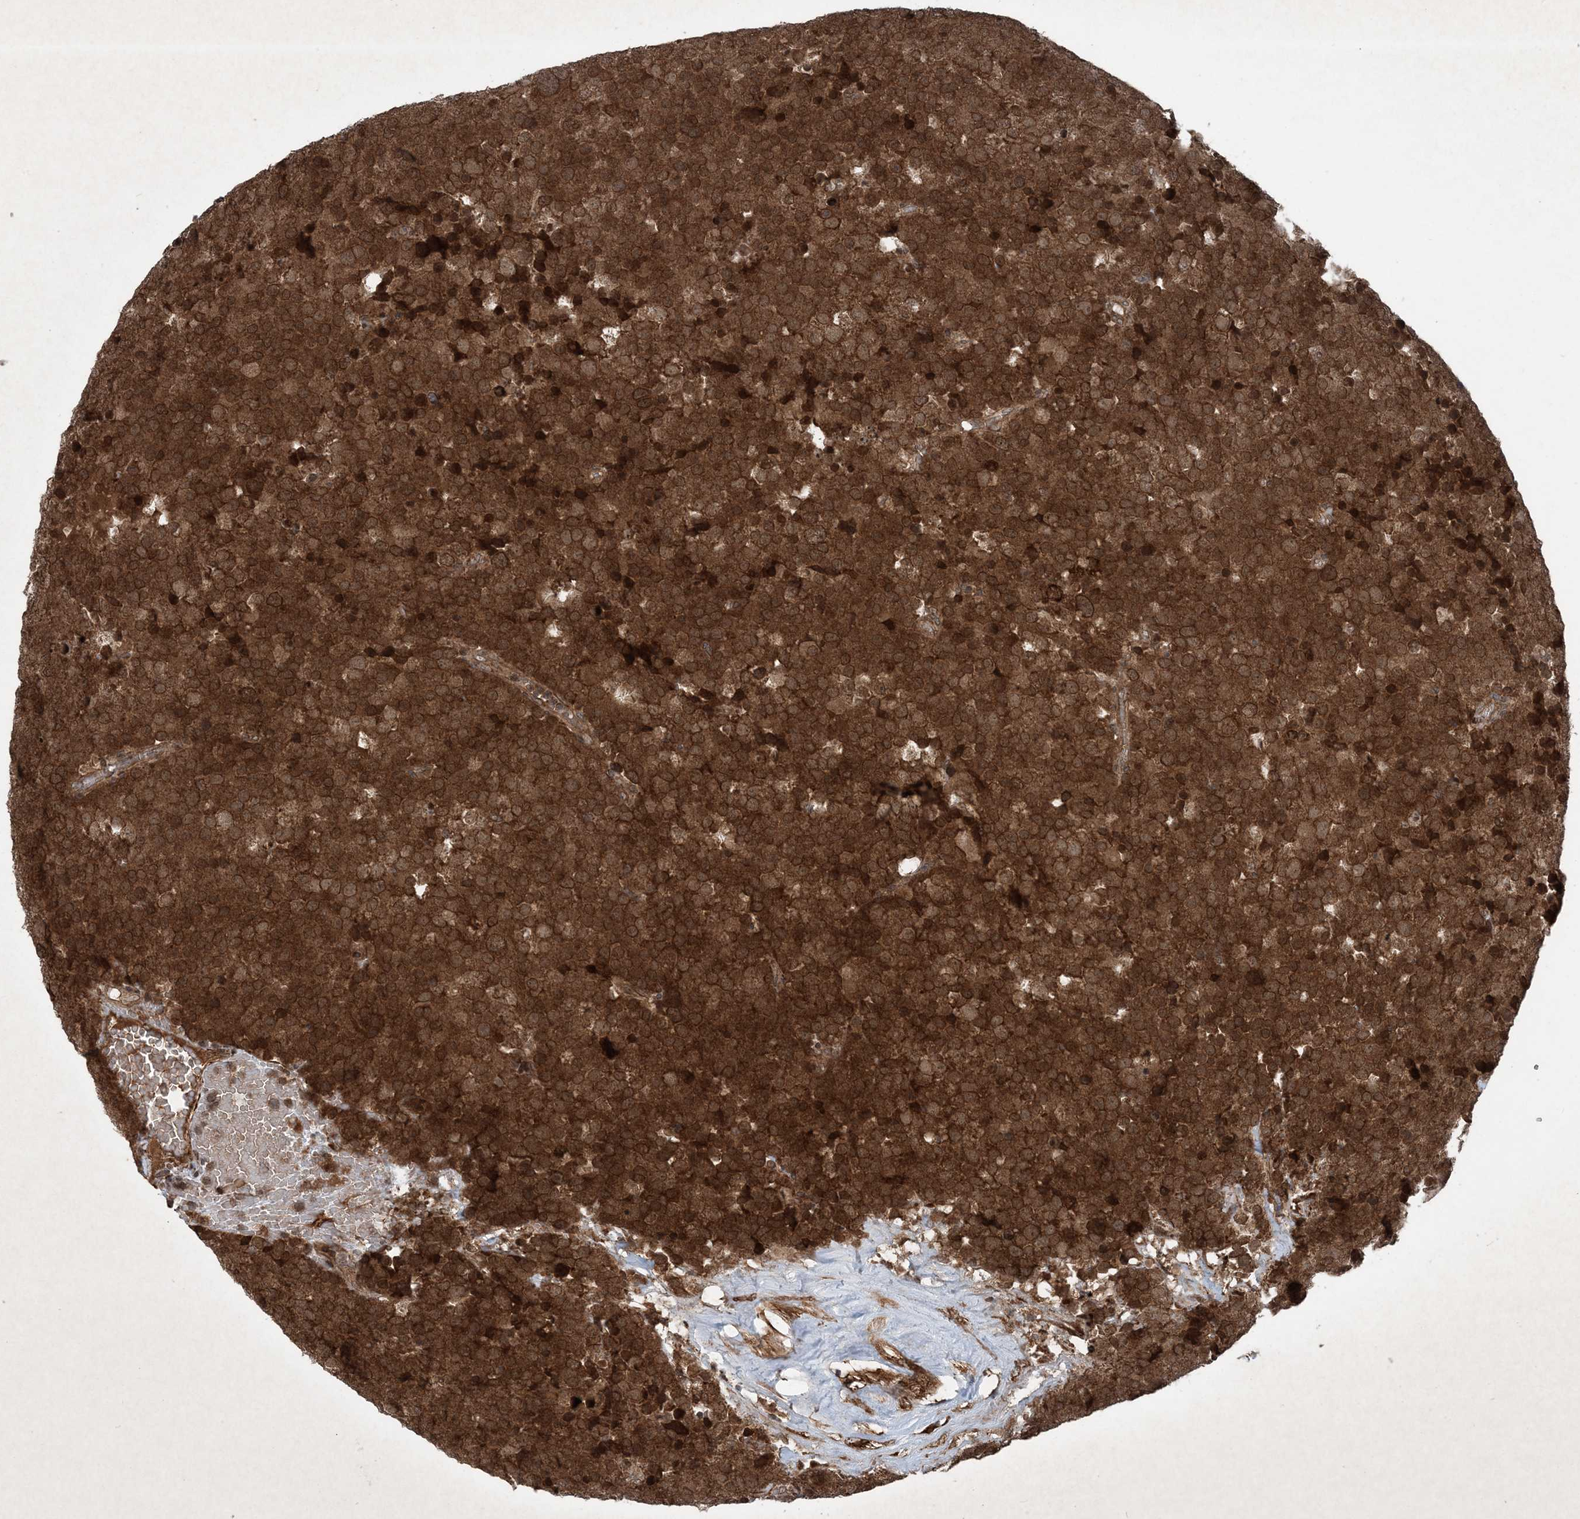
{"staining": {"intensity": "strong", "quantity": ">75%", "location": "cytoplasmic/membranous"}, "tissue": "testis cancer", "cell_type": "Tumor cells", "image_type": "cancer", "snomed": [{"axis": "morphology", "description": "Seminoma, NOS"}, {"axis": "topography", "description": "Testis"}], "caption": "Immunohistochemical staining of testis cancer (seminoma) displays strong cytoplasmic/membranous protein staining in approximately >75% of tumor cells. The staining was performed using DAB to visualize the protein expression in brown, while the nuclei were stained in blue with hematoxylin (Magnification: 20x).", "gene": "GNG5", "patient": {"sex": "male", "age": 71}}